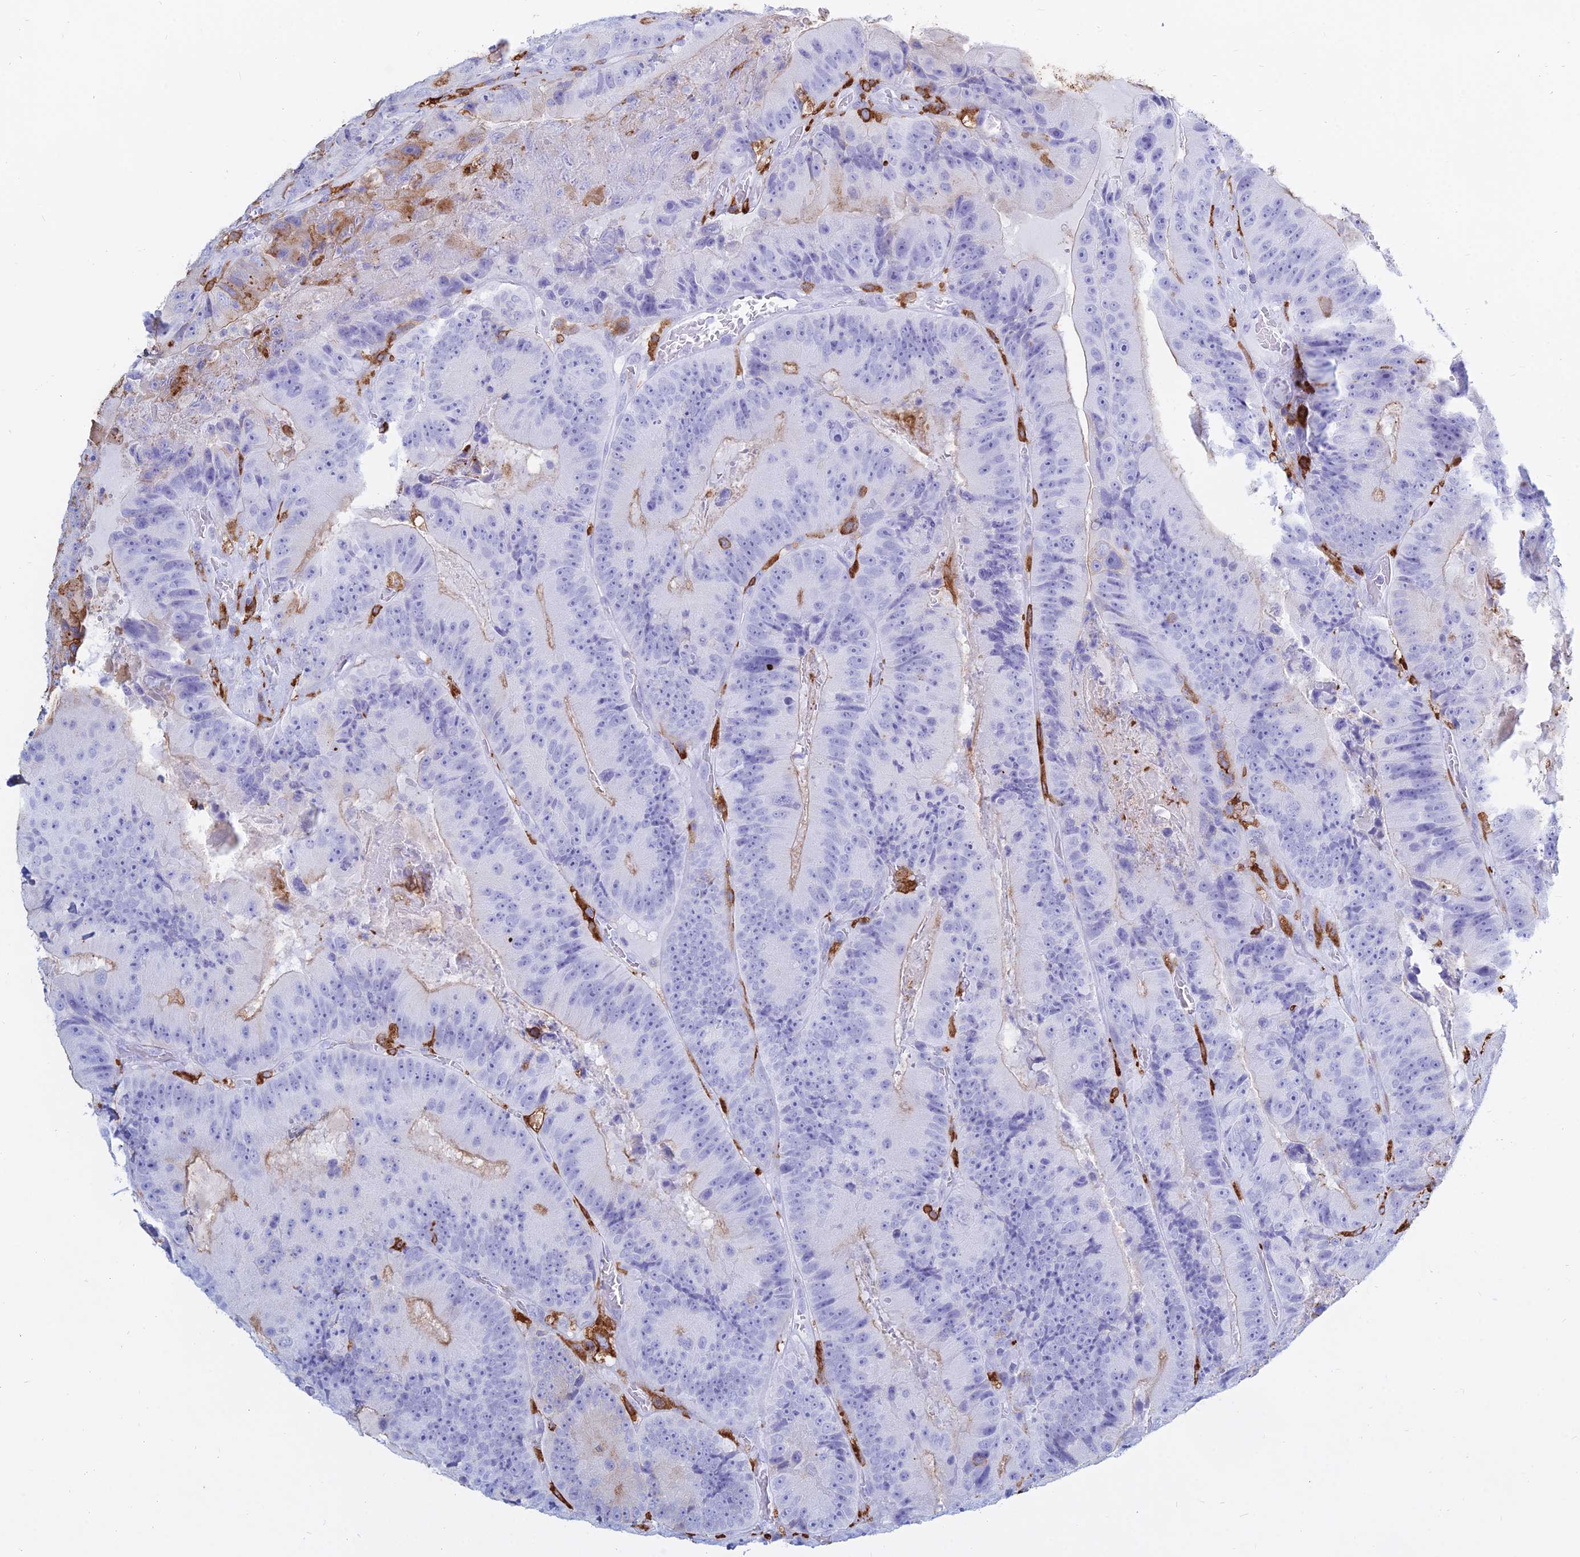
{"staining": {"intensity": "weak", "quantity": "<25%", "location": "cytoplasmic/membranous"}, "tissue": "colorectal cancer", "cell_type": "Tumor cells", "image_type": "cancer", "snomed": [{"axis": "morphology", "description": "Adenocarcinoma, NOS"}, {"axis": "topography", "description": "Colon"}], "caption": "Immunohistochemistry (IHC) micrograph of neoplastic tissue: human colorectal cancer stained with DAB (3,3'-diaminobenzidine) demonstrates no significant protein staining in tumor cells.", "gene": "HLA-DRB1", "patient": {"sex": "female", "age": 86}}